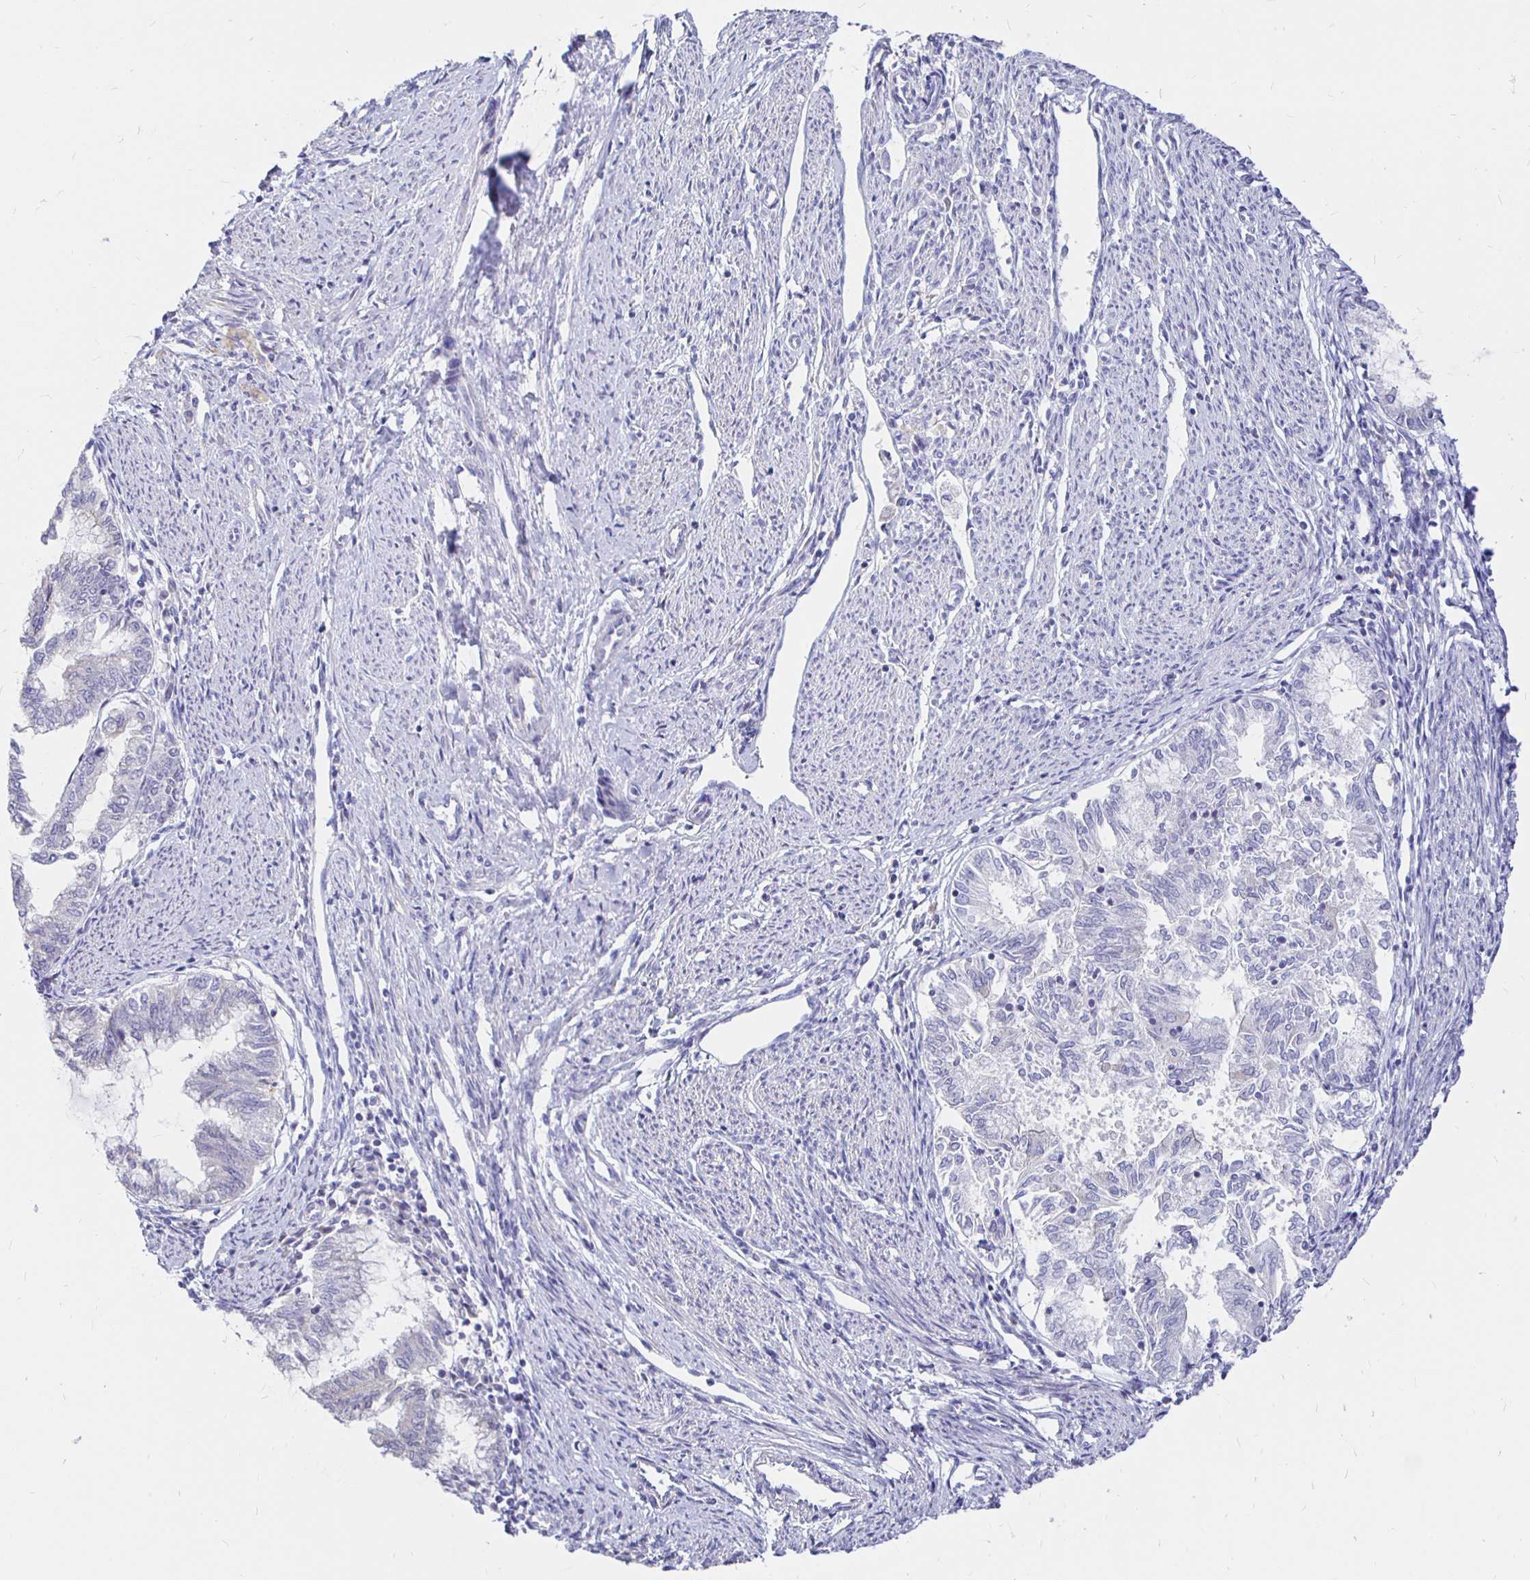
{"staining": {"intensity": "negative", "quantity": "none", "location": "none"}, "tissue": "endometrial cancer", "cell_type": "Tumor cells", "image_type": "cancer", "snomed": [{"axis": "morphology", "description": "Adenocarcinoma, NOS"}, {"axis": "topography", "description": "Endometrium"}], "caption": "A photomicrograph of human endometrial adenocarcinoma is negative for staining in tumor cells.", "gene": "NECAB1", "patient": {"sex": "female", "age": 79}}